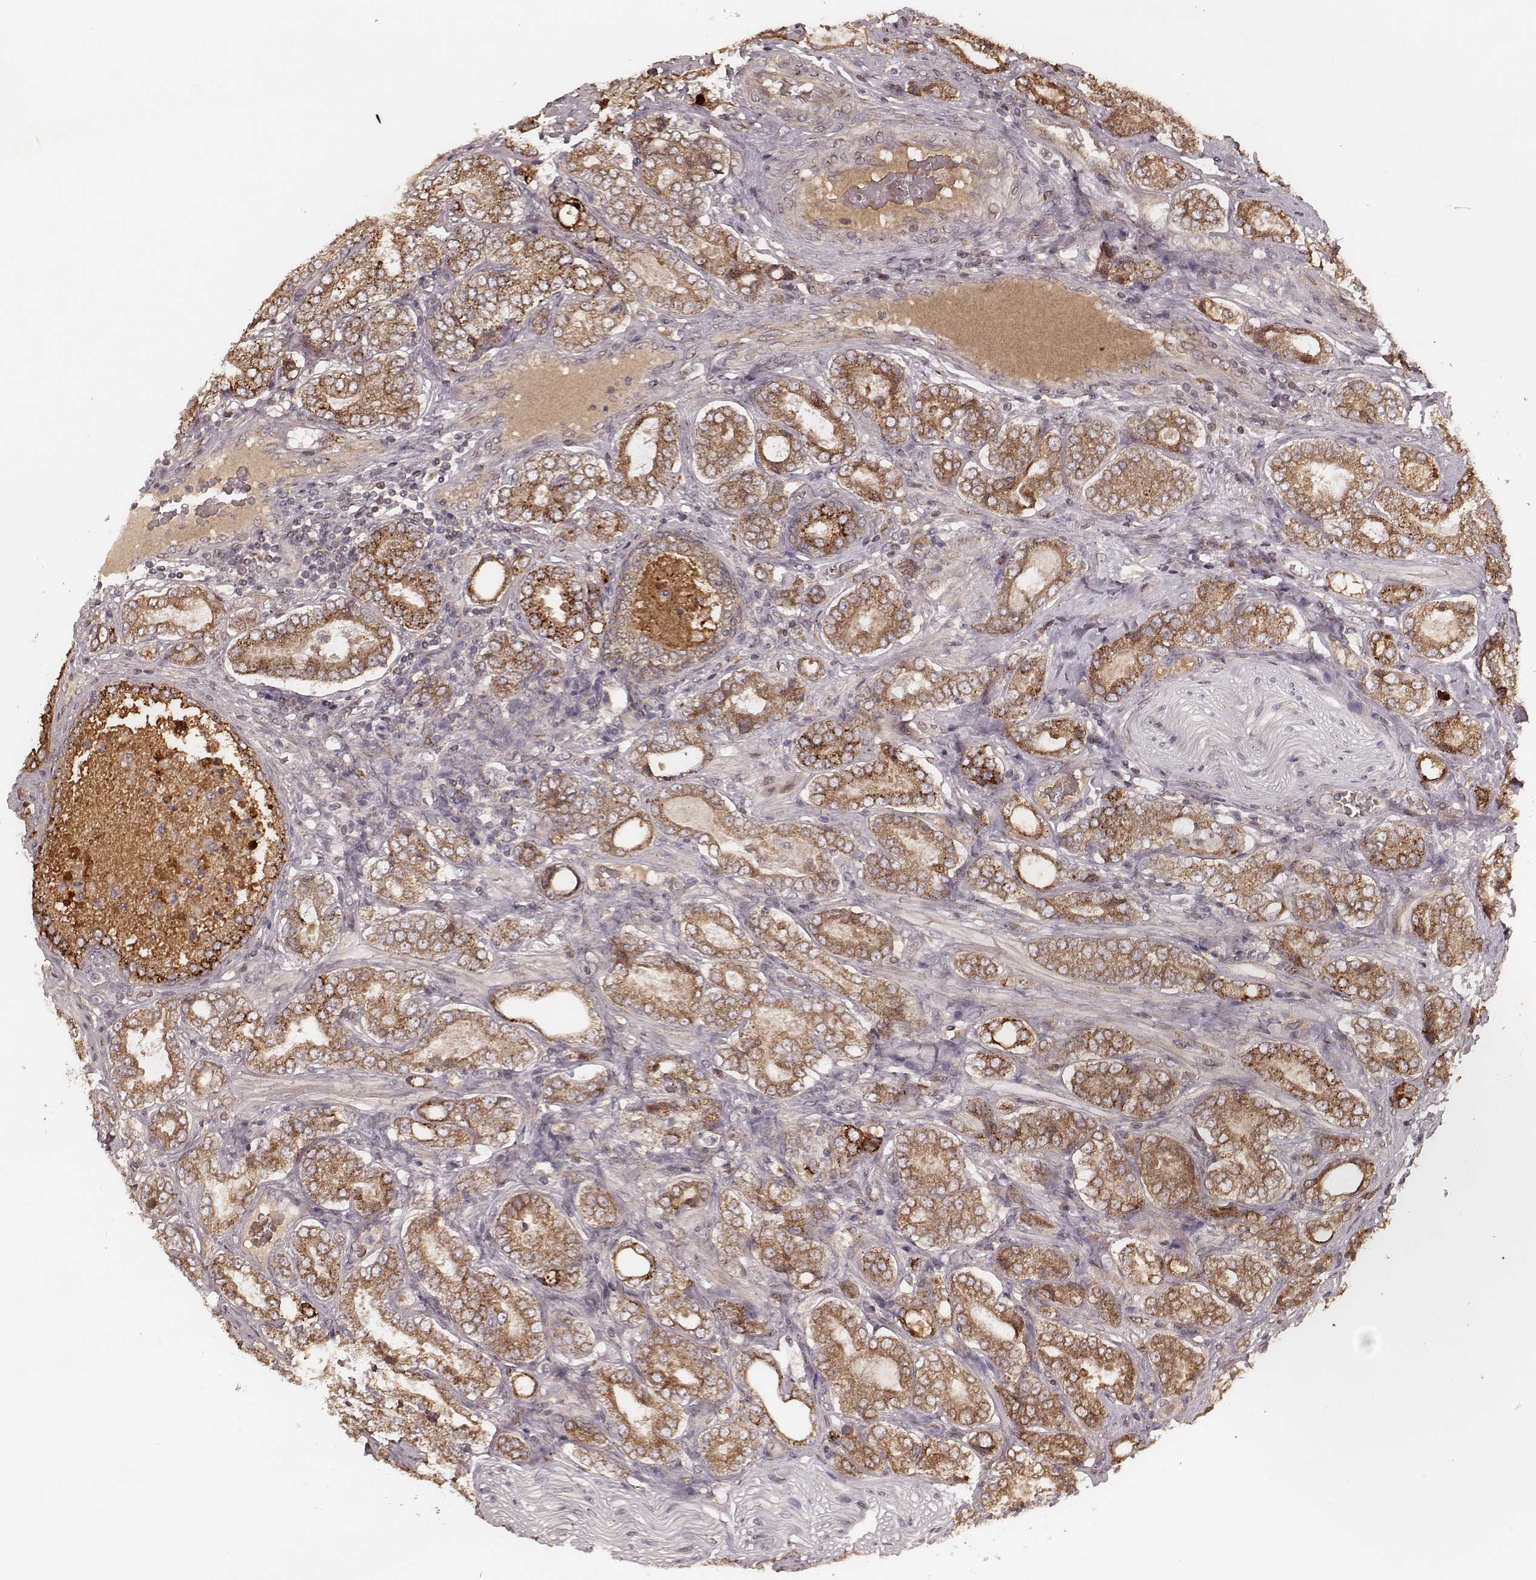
{"staining": {"intensity": "moderate", "quantity": ">75%", "location": "cytoplasmic/membranous"}, "tissue": "prostate cancer", "cell_type": "Tumor cells", "image_type": "cancer", "snomed": [{"axis": "morphology", "description": "Adenocarcinoma, NOS"}, {"axis": "topography", "description": "Prostate"}], "caption": "Immunohistochemistry (IHC) (DAB (3,3'-diaminobenzidine)) staining of human prostate cancer shows moderate cytoplasmic/membranous protein staining in about >75% of tumor cells.", "gene": "MYO19", "patient": {"sex": "male", "age": 64}}